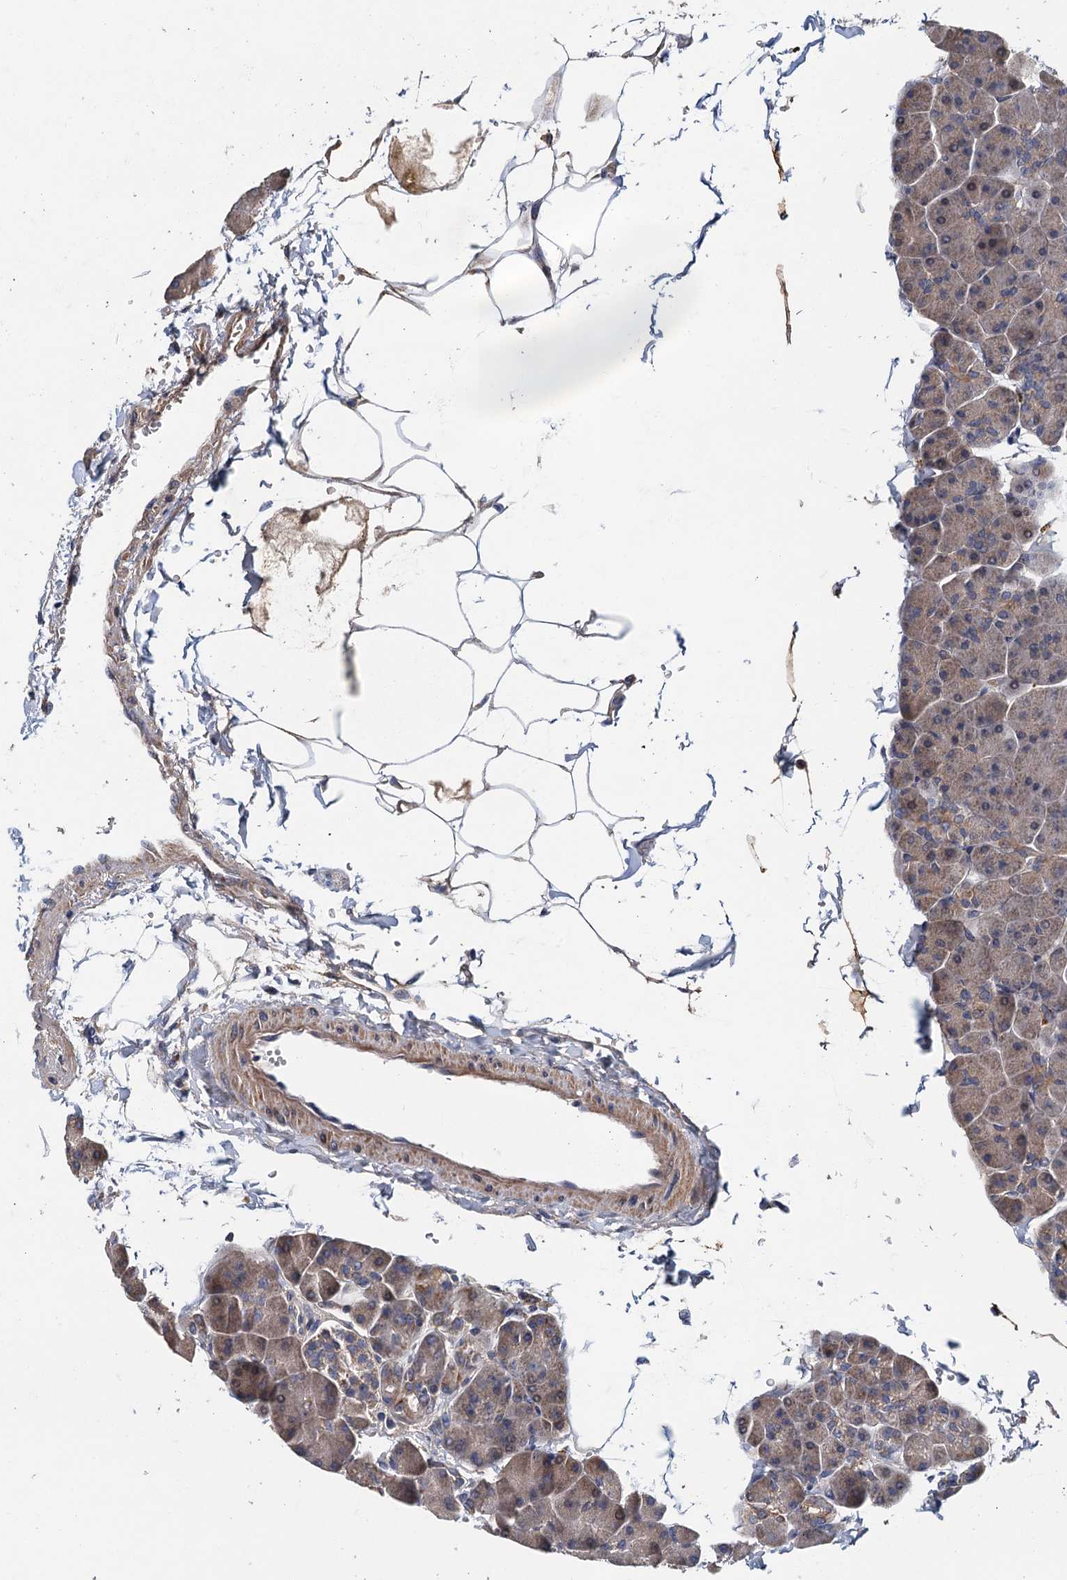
{"staining": {"intensity": "weak", "quantity": "<25%", "location": "cytoplasmic/membranous"}, "tissue": "pancreas", "cell_type": "Exocrine glandular cells", "image_type": "normal", "snomed": [{"axis": "morphology", "description": "Normal tissue, NOS"}, {"axis": "topography", "description": "Pancreas"}], "caption": "Immunohistochemistry (IHC) of normal human pancreas shows no staining in exocrine glandular cells.", "gene": "MDM1", "patient": {"sex": "male", "age": 35}}